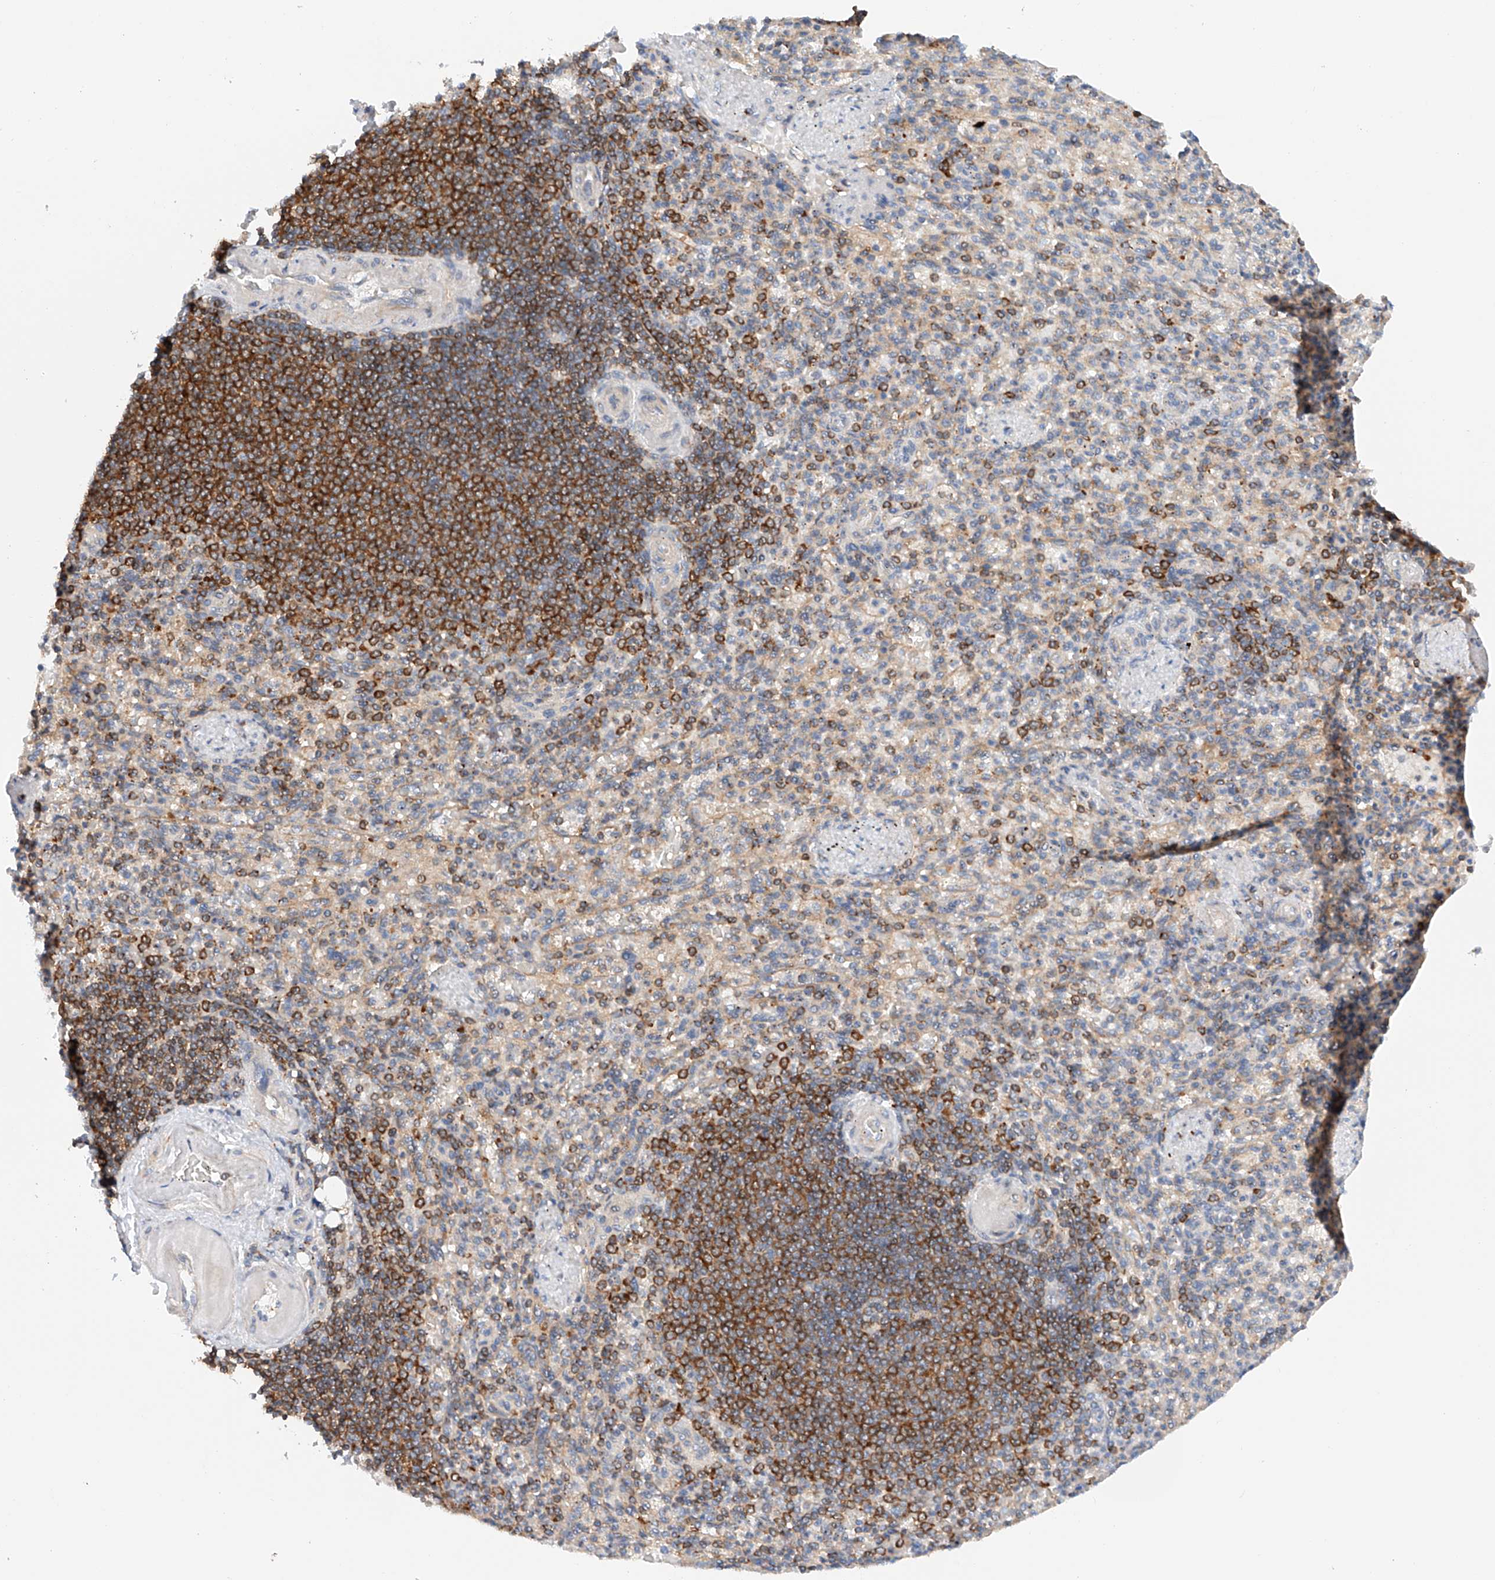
{"staining": {"intensity": "weak", "quantity": "25%-75%", "location": "cytoplasmic/membranous"}, "tissue": "spleen", "cell_type": "Cells in red pulp", "image_type": "normal", "snomed": [{"axis": "morphology", "description": "Normal tissue, NOS"}, {"axis": "topography", "description": "Spleen"}], "caption": "Immunohistochemical staining of normal human spleen exhibits 25%-75% levels of weak cytoplasmic/membranous protein staining in about 25%-75% of cells in red pulp.", "gene": "MFN2", "patient": {"sex": "female", "age": 74}}